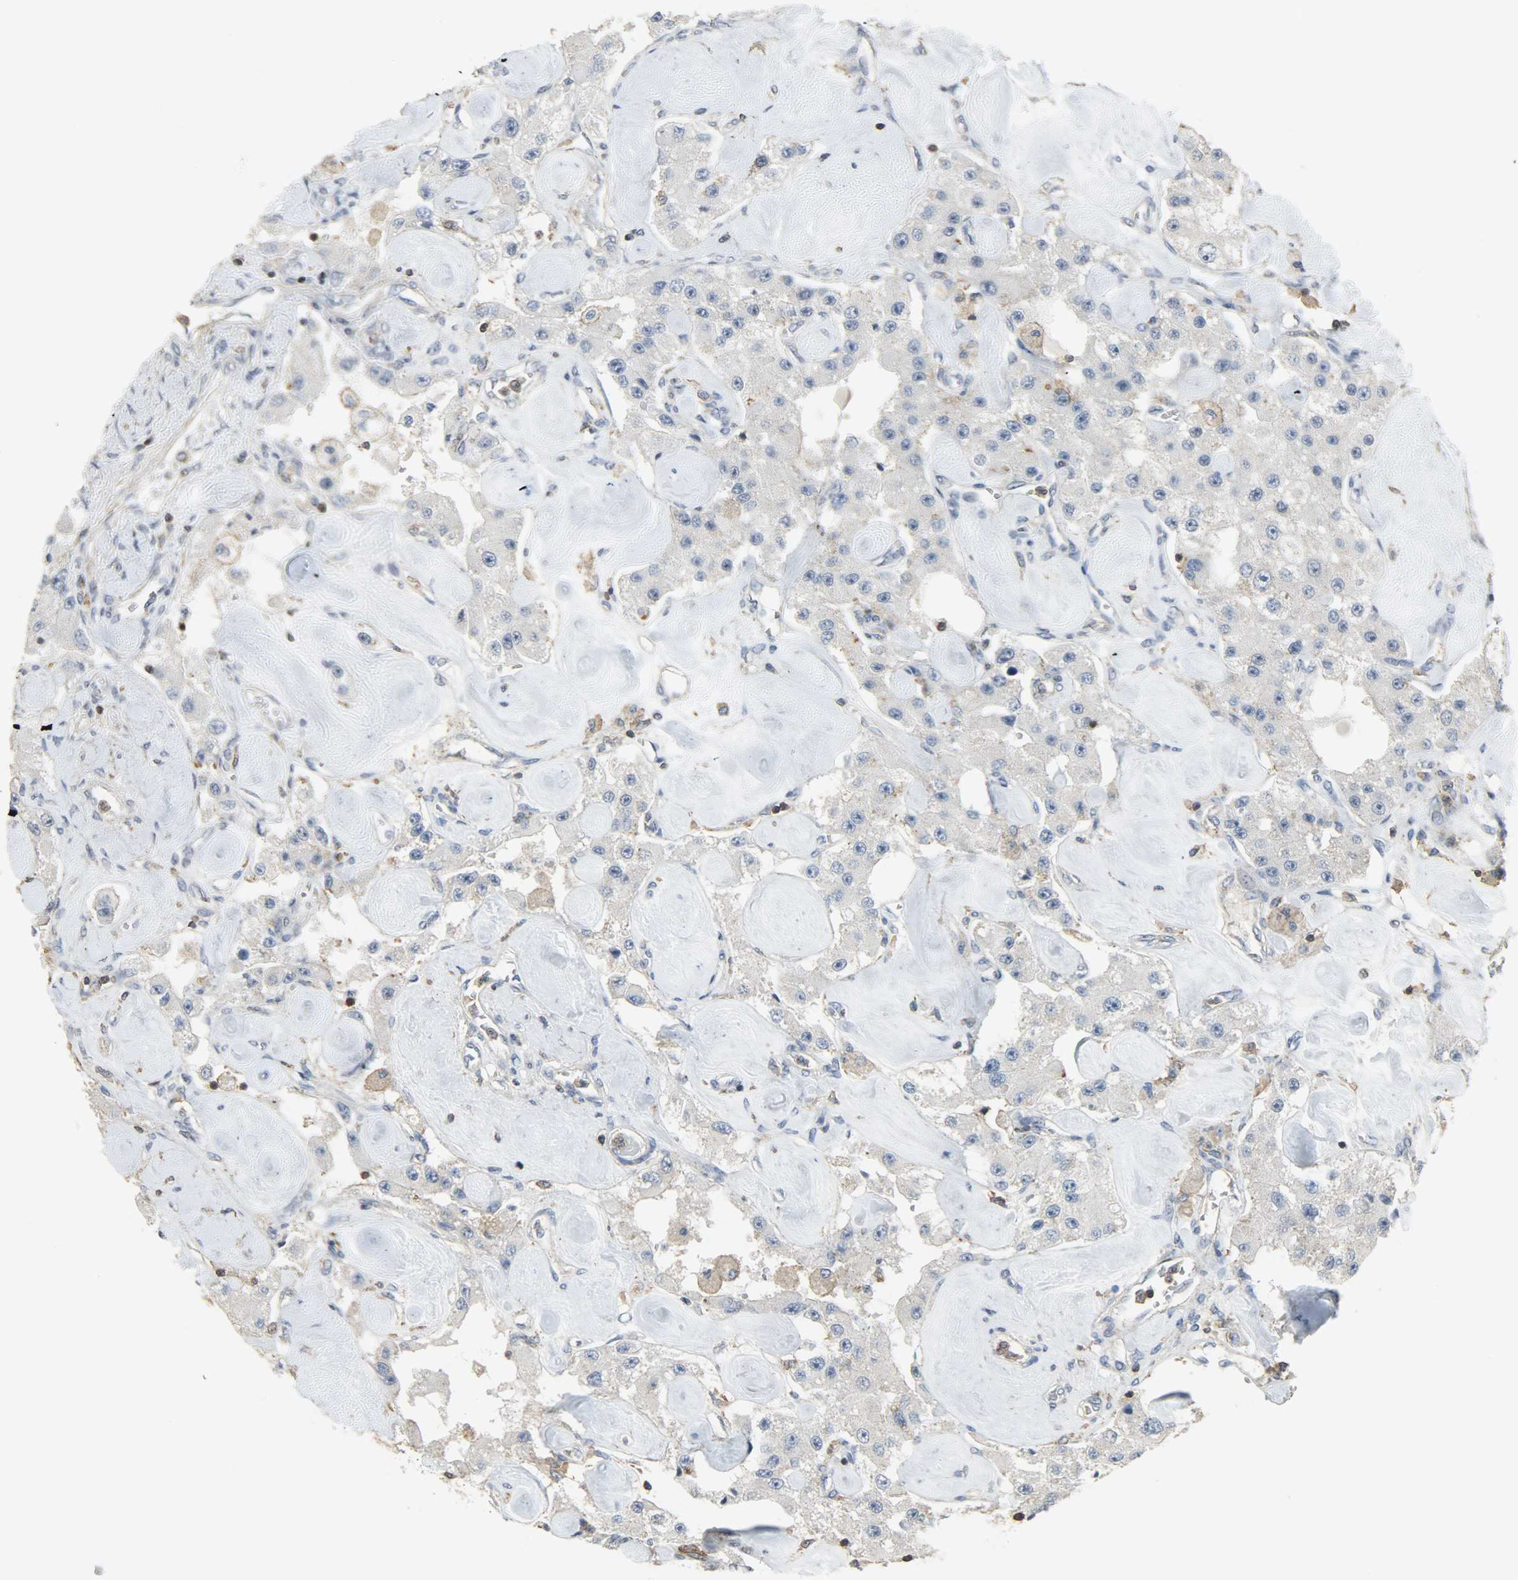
{"staining": {"intensity": "weak", "quantity": ">75%", "location": "cytoplasmic/membranous"}, "tissue": "carcinoid", "cell_type": "Tumor cells", "image_type": "cancer", "snomed": [{"axis": "morphology", "description": "Carcinoid, malignant, NOS"}, {"axis": "topography", "description": "Pancreas"}], "caption": "Carcinoid tissue reveals weak cytoplasmic/membranous expression in approximately >75% of tumor cells, visualized by immunohistochemistry.", "gene": "DNAJA4", "patient": {"sex": "male", "age": 41}}